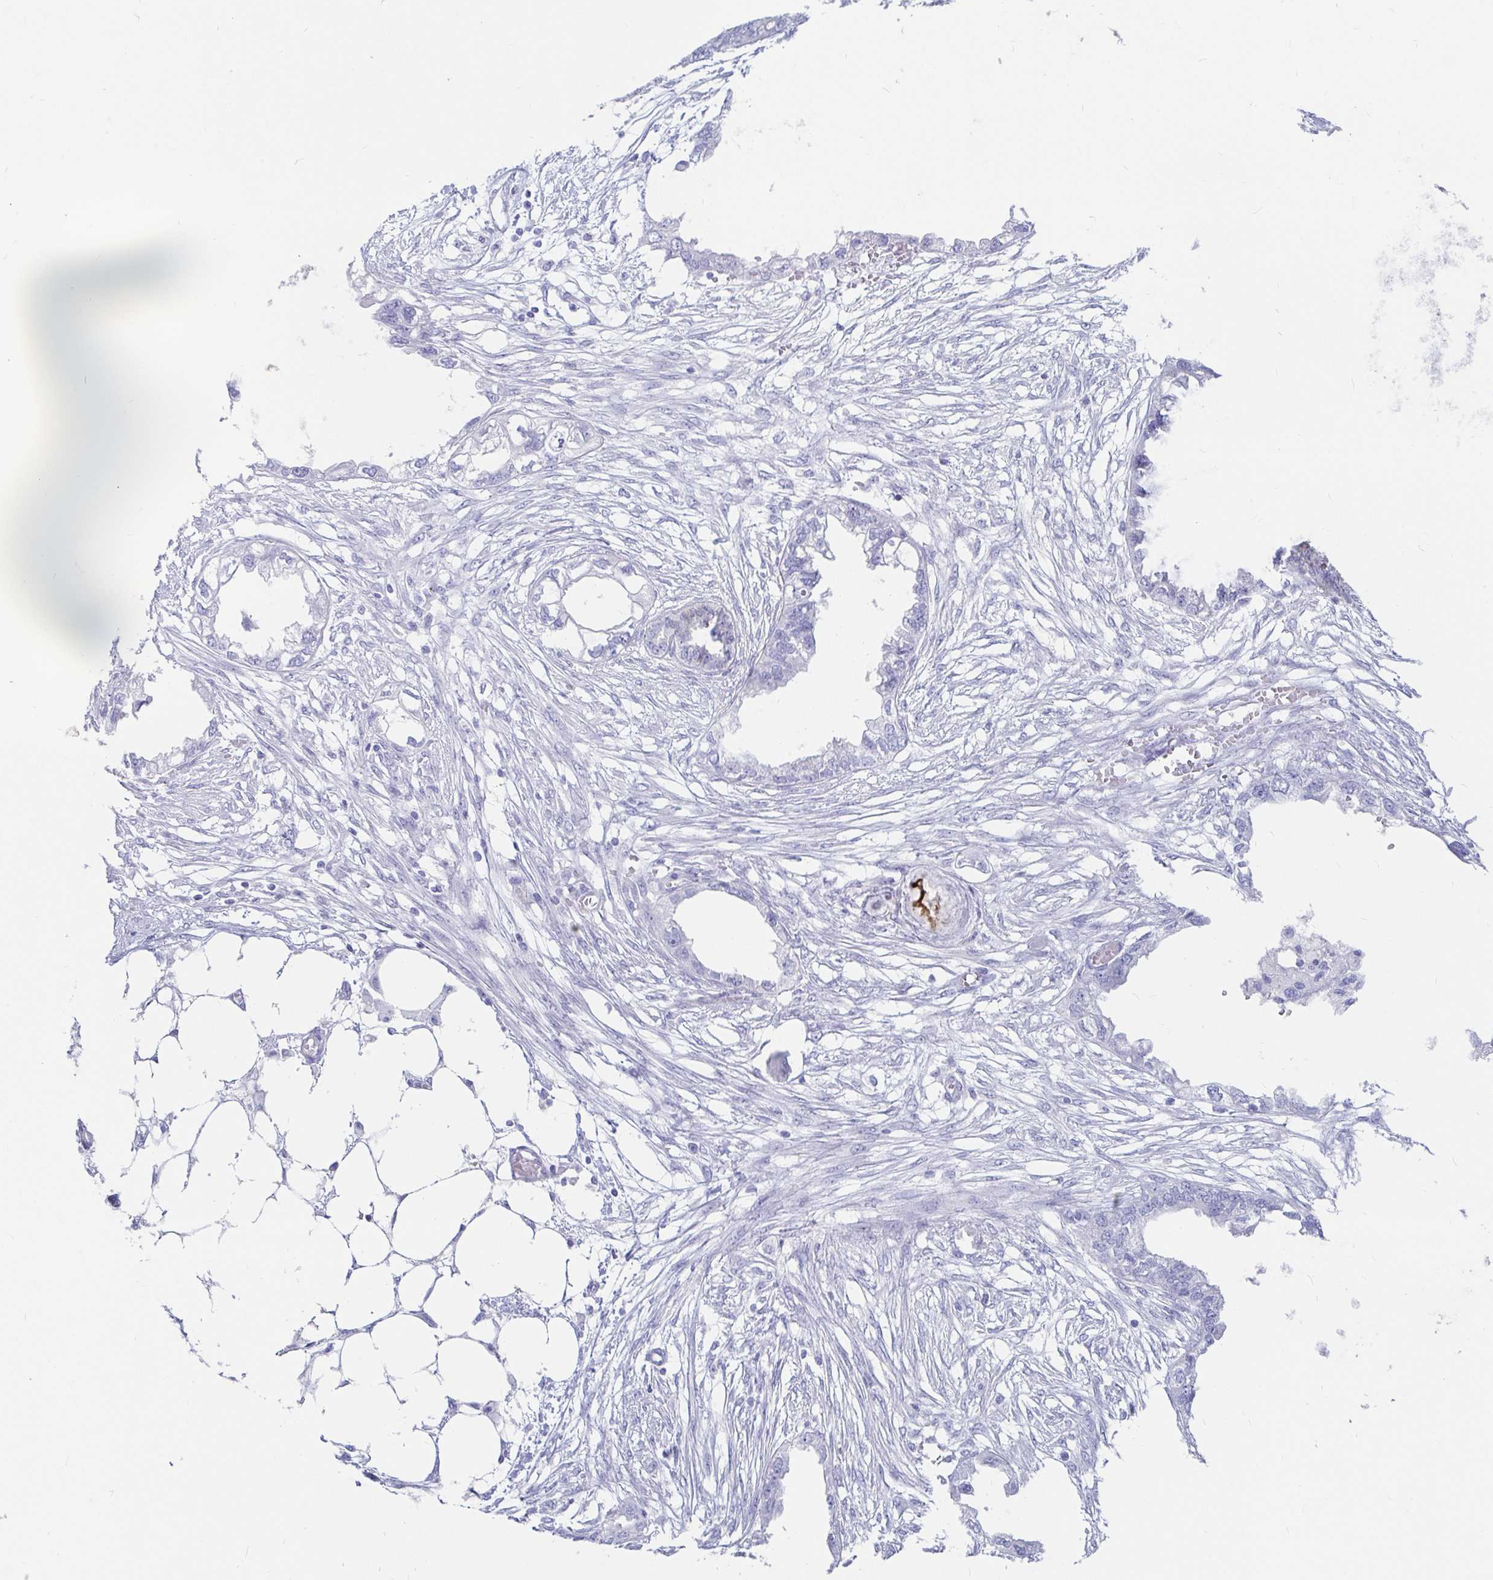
{"staining": {"intensity": "moderate", "quantity": "<25%", "location": "cytoplasmic/membranous,nuclear"}, "tissue": "endometrial cancer", "cell_type": "Tumor cells", "image_type": "cancer", "snomed": [{"axis": "morphology", "description": "Adenocarcinoma, NOS"}, {"axis": "morphology", "description": "Adenocarcinoma, metastatic, NOS"}, {"axis": "topography", "description": "Adipose tissue"}, {"axis": "topography", "description": "Endometrium"}], "caption": "Immunohistochemical staining of human endometrial cancer displays low levels of moderate cytoplasmic/membranous and nuclear staining in approximately <25% of tumor cells.", "gene": "PPP1R1B", "patient": {"sex": "female", "age": 67}}